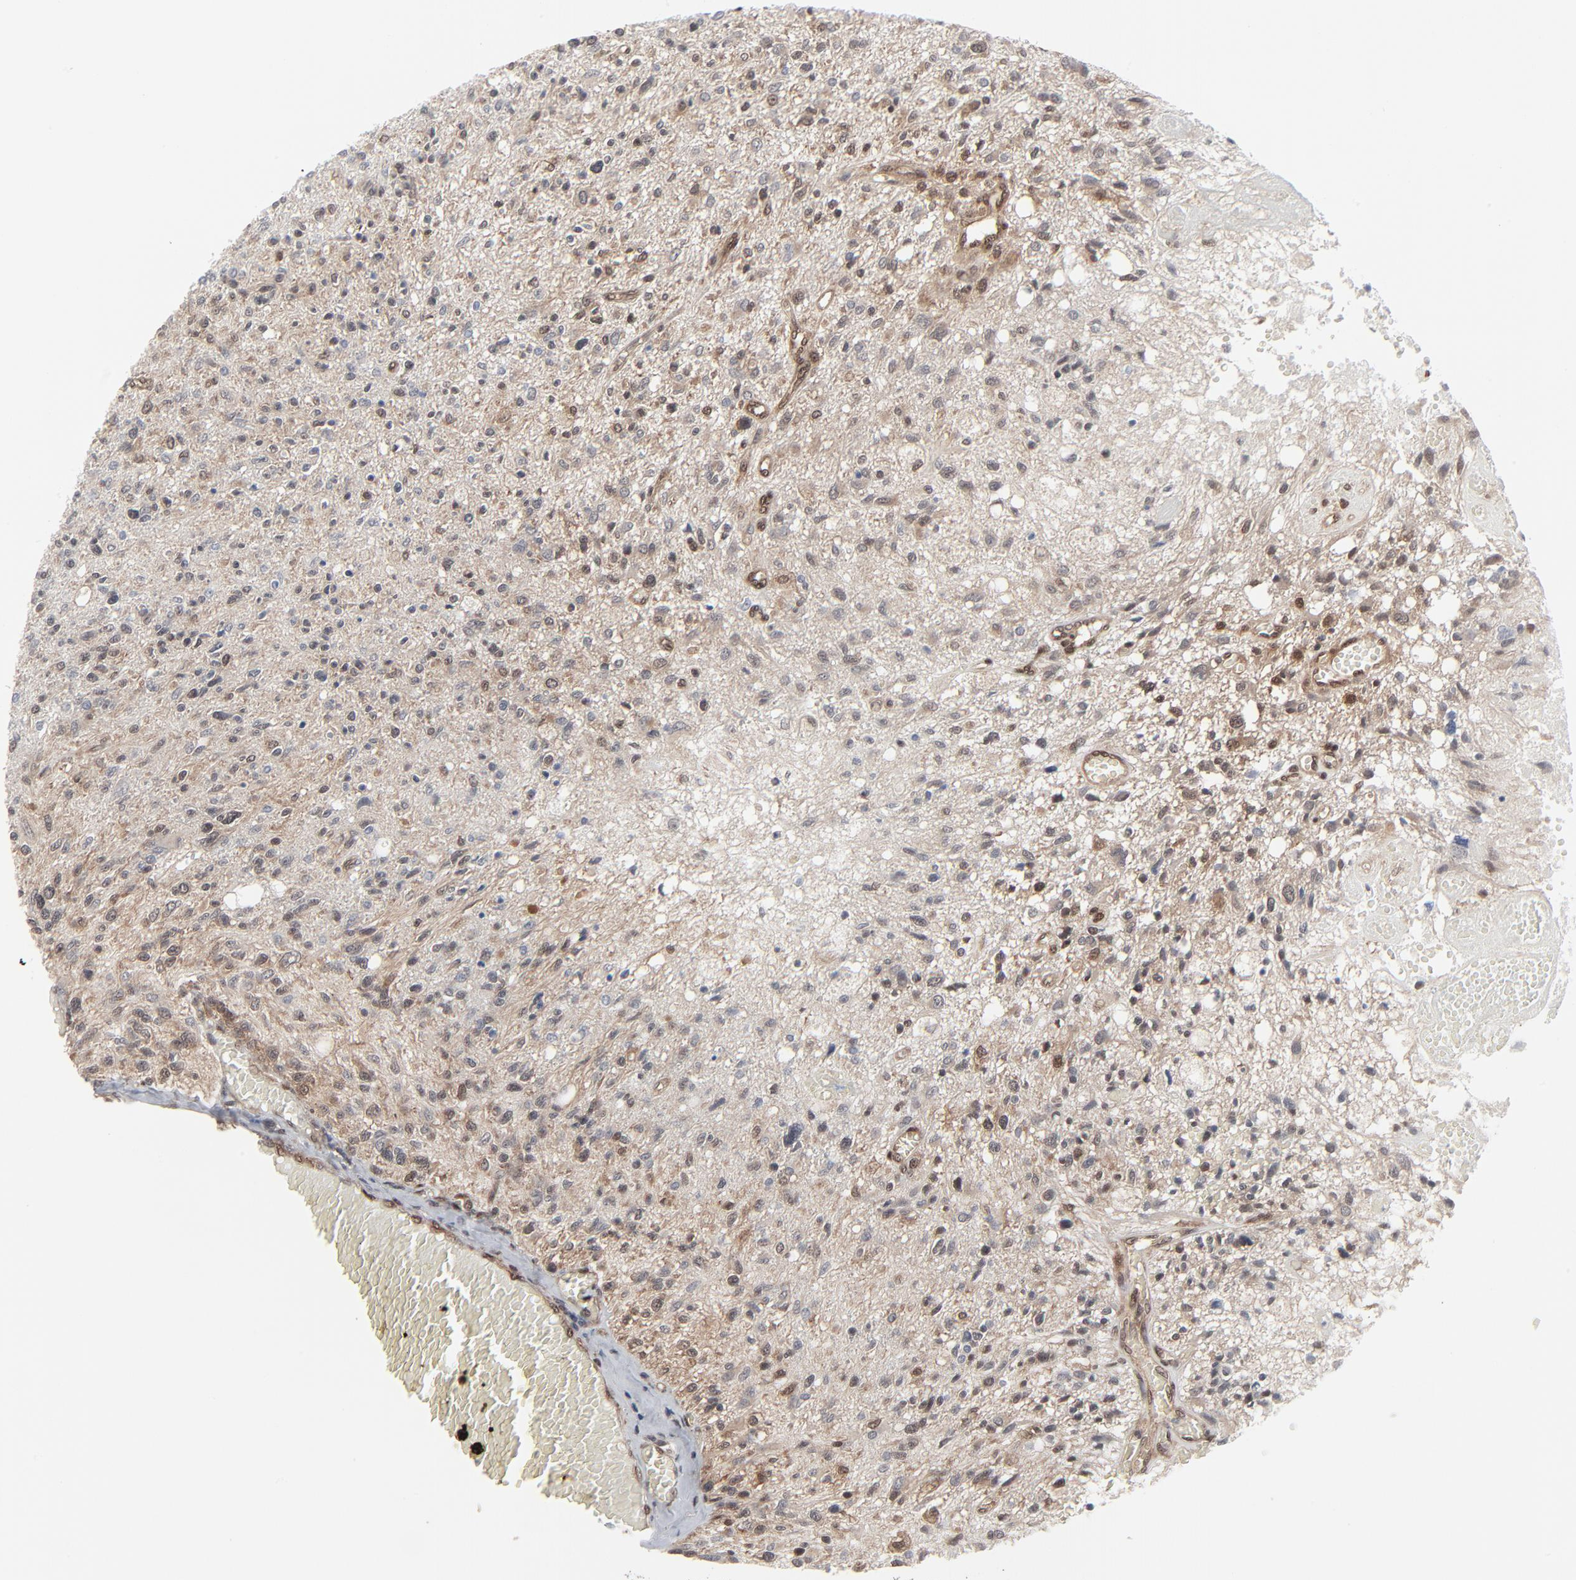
{"staining": {"intensity": "weak", "quantity": "25%-75%", "location": "cytoplasmic/membranous"}, "tissue": "glioma", "cell_type": "Tumor cells", "image_type": "cancer", "snomed": [{"axis": "morphology", "description": "Glioma, malignant, High grade"}, {"axis": "topography", "description": "Cerebral cortex"}], "caption": "A brown stain highlights weak cytoplasmic/membranous staining of a protein in human malignant glioma (high-grade) tumor cells. (DAB IHC with brightfield microscopy, high magnification).", "gene": "AKT1", "patient": {"sex": "male", "age": 76}}